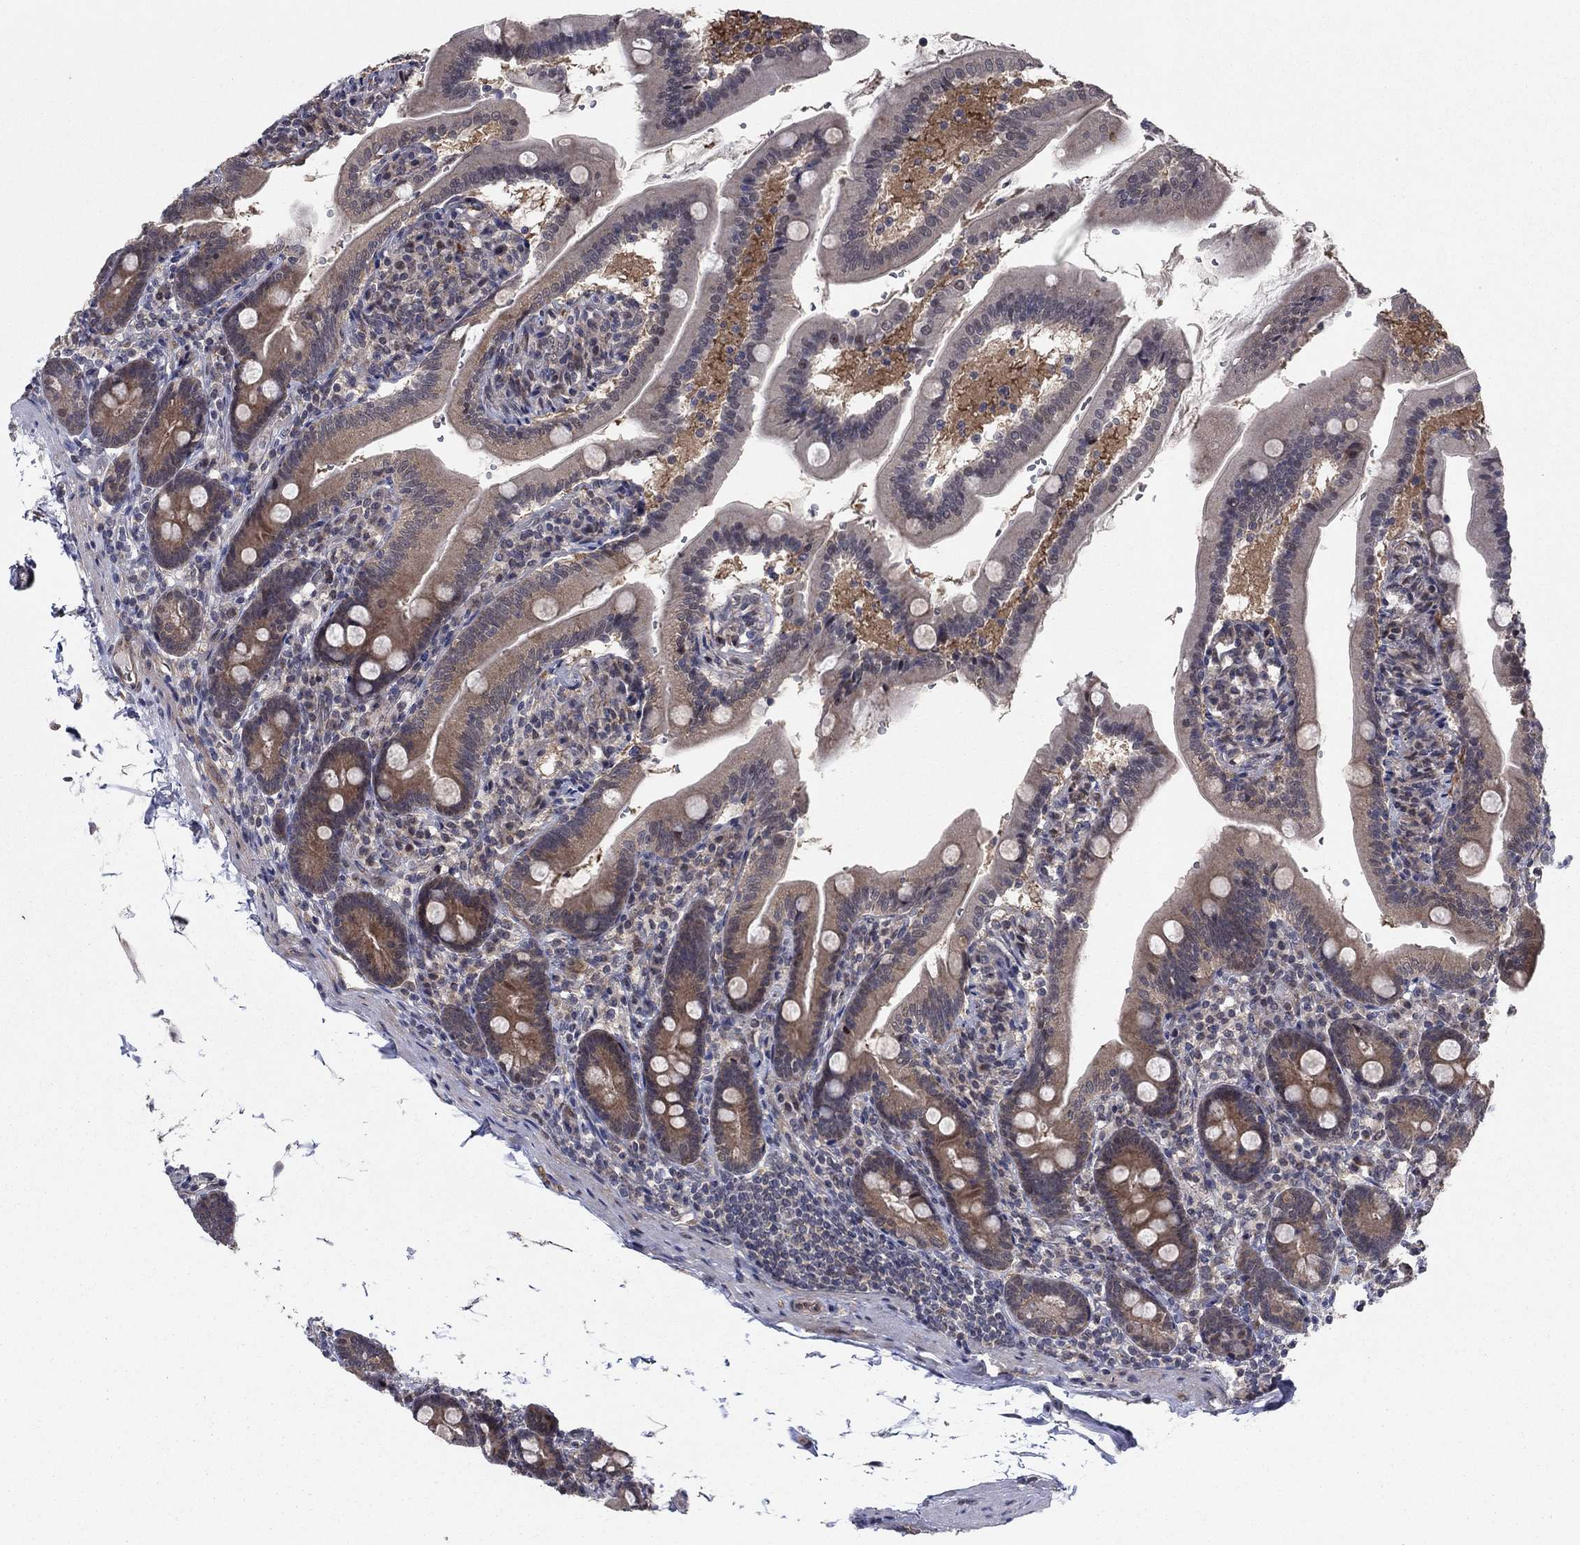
{"staining": {"intensity": "strong", "quantity": "25%-75%", "location": "cytoplasmic/membranous"}, "tissue": "duodenum", "cell_type": "Glandular cells", "image_type": "normal", "snomed": [{"axis": "morphology", "description": "Normal tissue, NOS"}, {"axis": "topography", "description": "Duodenum"}], "caption": "Immunohistochemical staining of normal duodenum displays 25%-75% levels of strong cytoplasmic/membranous protein expression in approximately 25%-75% of glandular cells.", "gene": "PSMC1", "patient": {"sex": "female", "age": 67}}